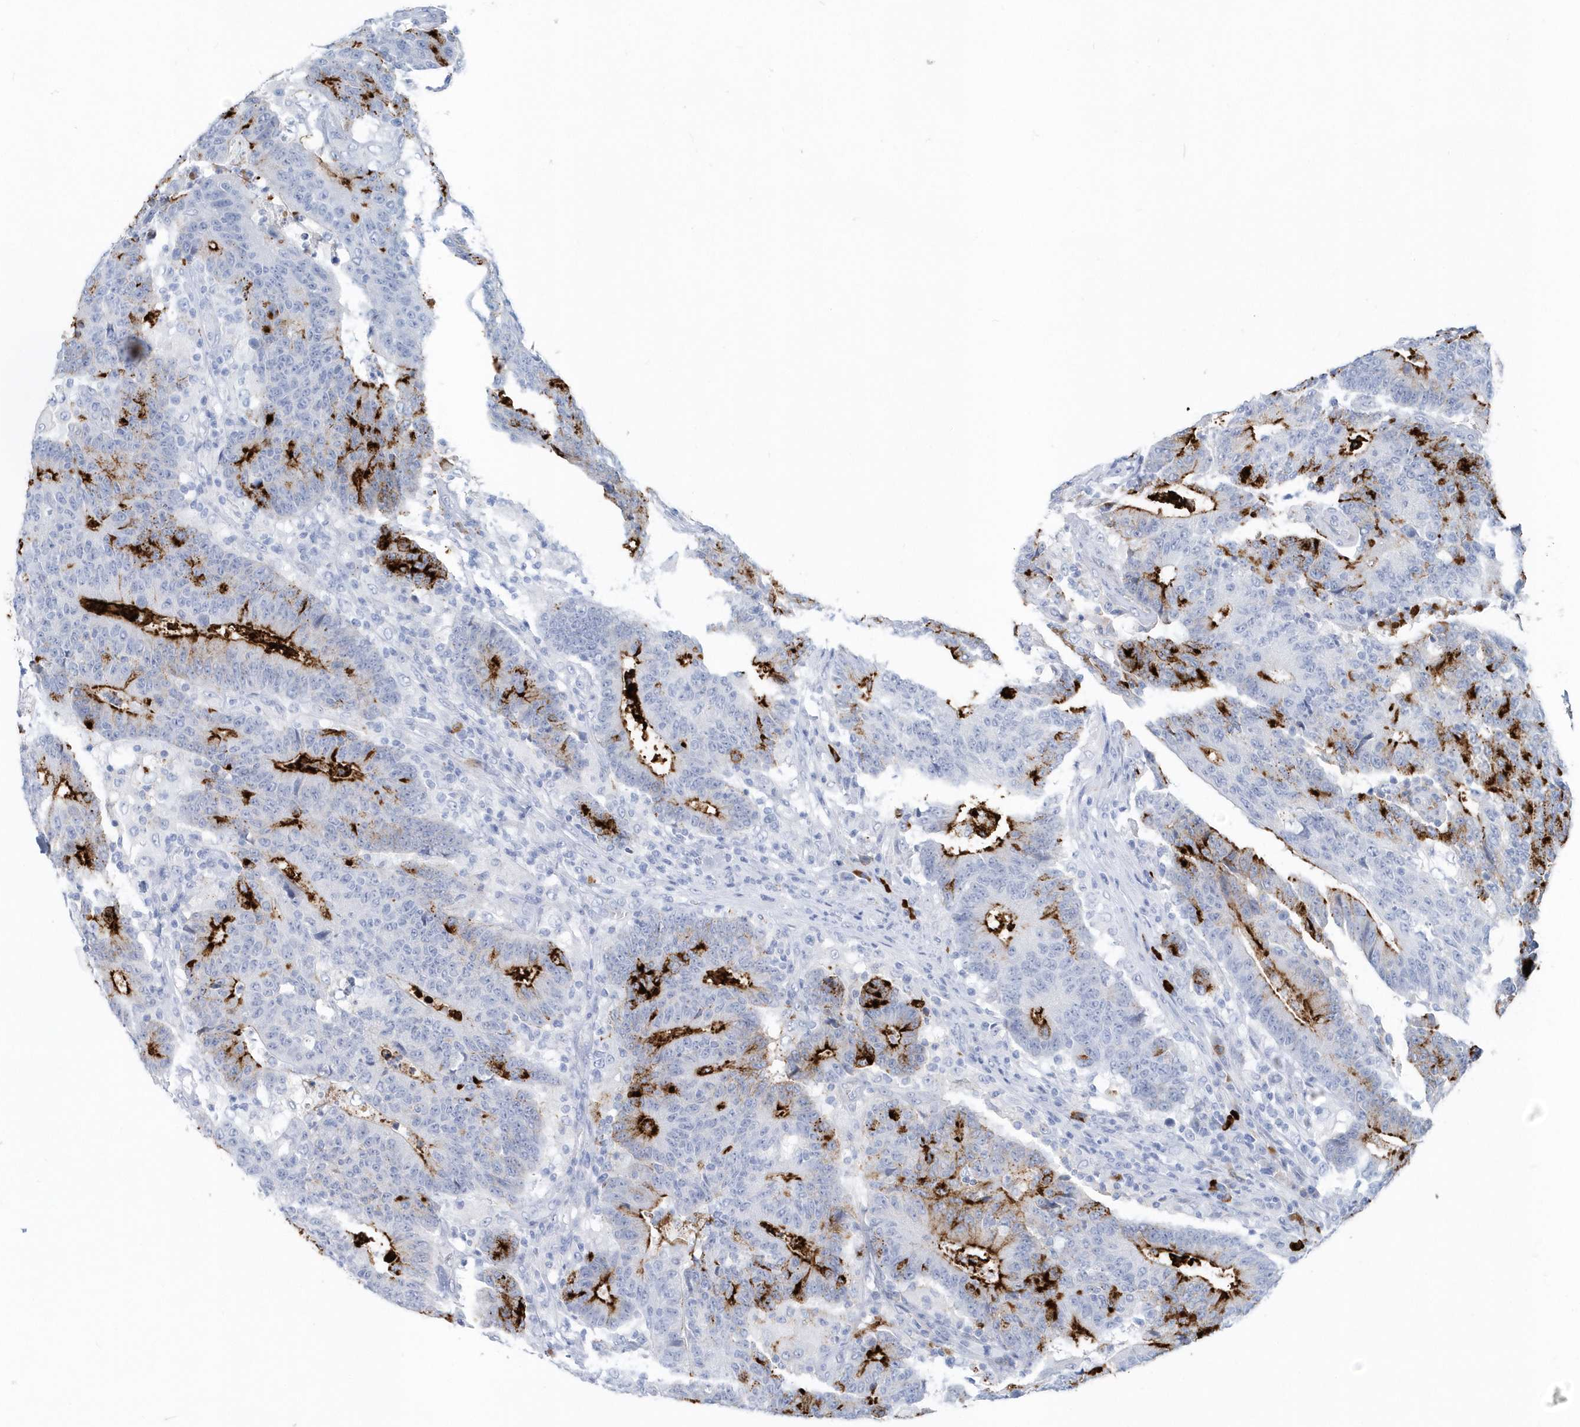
{"staining": {"intensity": "strong", "quantity": "<25%", "location": "cytoplasmic/membranous"}, "tissue": "colorectal cancer", "cell_type": "Tumor cells", "image_type": "cancer", "snomed": [{"axis": "morphology", "description": "Normal tissue, NOS"}, {"axis": "morphology", "description": "Adenocarcinoma, NOS"}, {"axis": "topography", "description": "Colon"}], "caption": "About <25% of tumor cells in colorectal cancer (adenocarcinoma) demonstrate strong cytoplasmic/membranous protein staining as visualized by brown immunohistochemical staining.", "gene": "JCHAIN", "patient": {"sex": "female", "age": 75}}